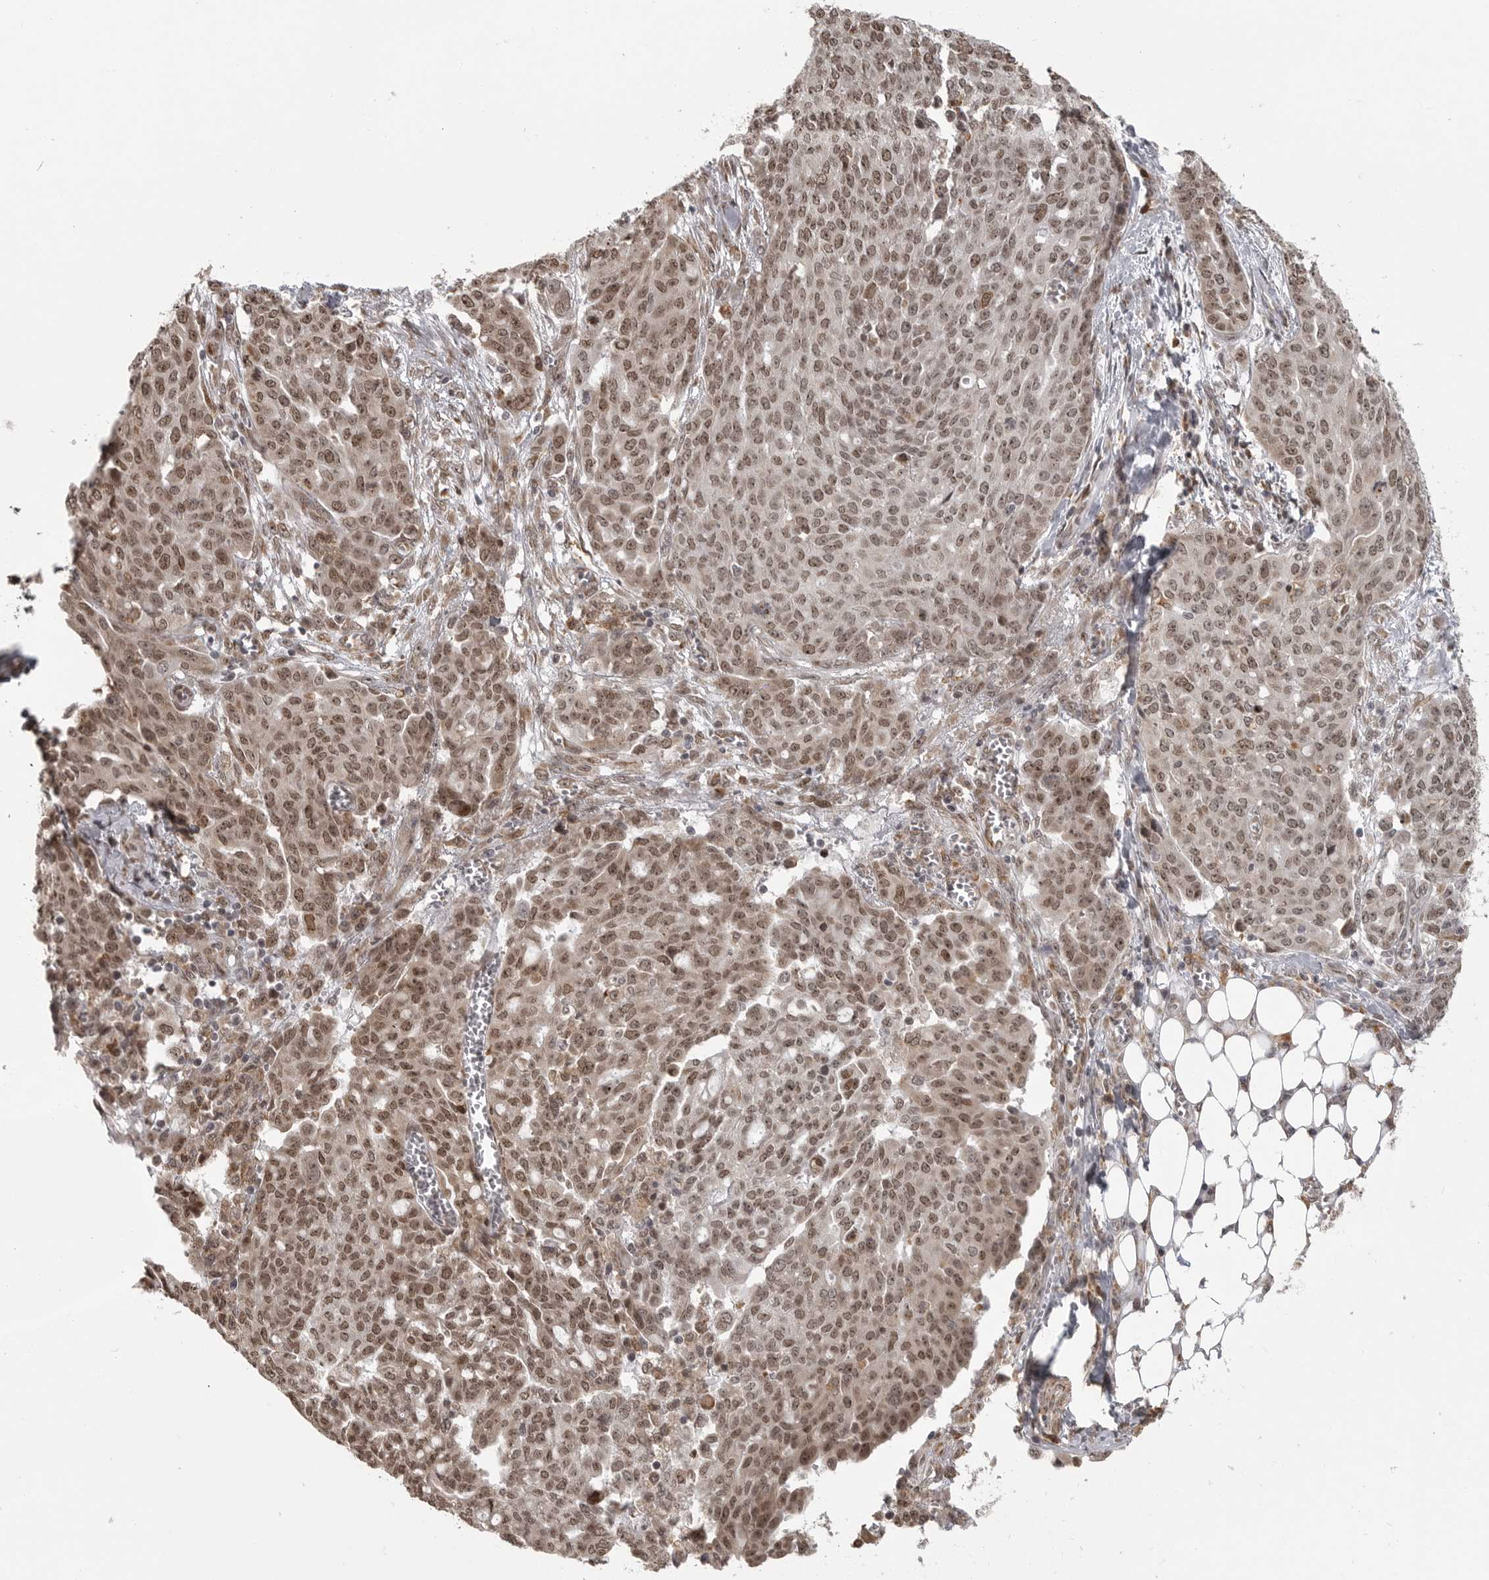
{"staining": {"intensity": "moderate", "quantity": ">75%", "location": "nuclear"}, "tissue": "ovarian cancer", "cell_type": "Tumor cells", "image_type": "cancer", "snomed": [{"axis": "morphology", "description": "Cystadenocarcinoma, serous, NOS"}, {"axis": "topography", "description": "Soft tissue"}, {"axis": "topography", "description": "Ovary"}], "caption": "Protein staining of ovarian serous cystadenocarcinoma tissue shows moderate nuclear staining in about >75% of tumor cells.", "gene": "ISG20L2", "patient": {"sex": "female", "age": 57}}